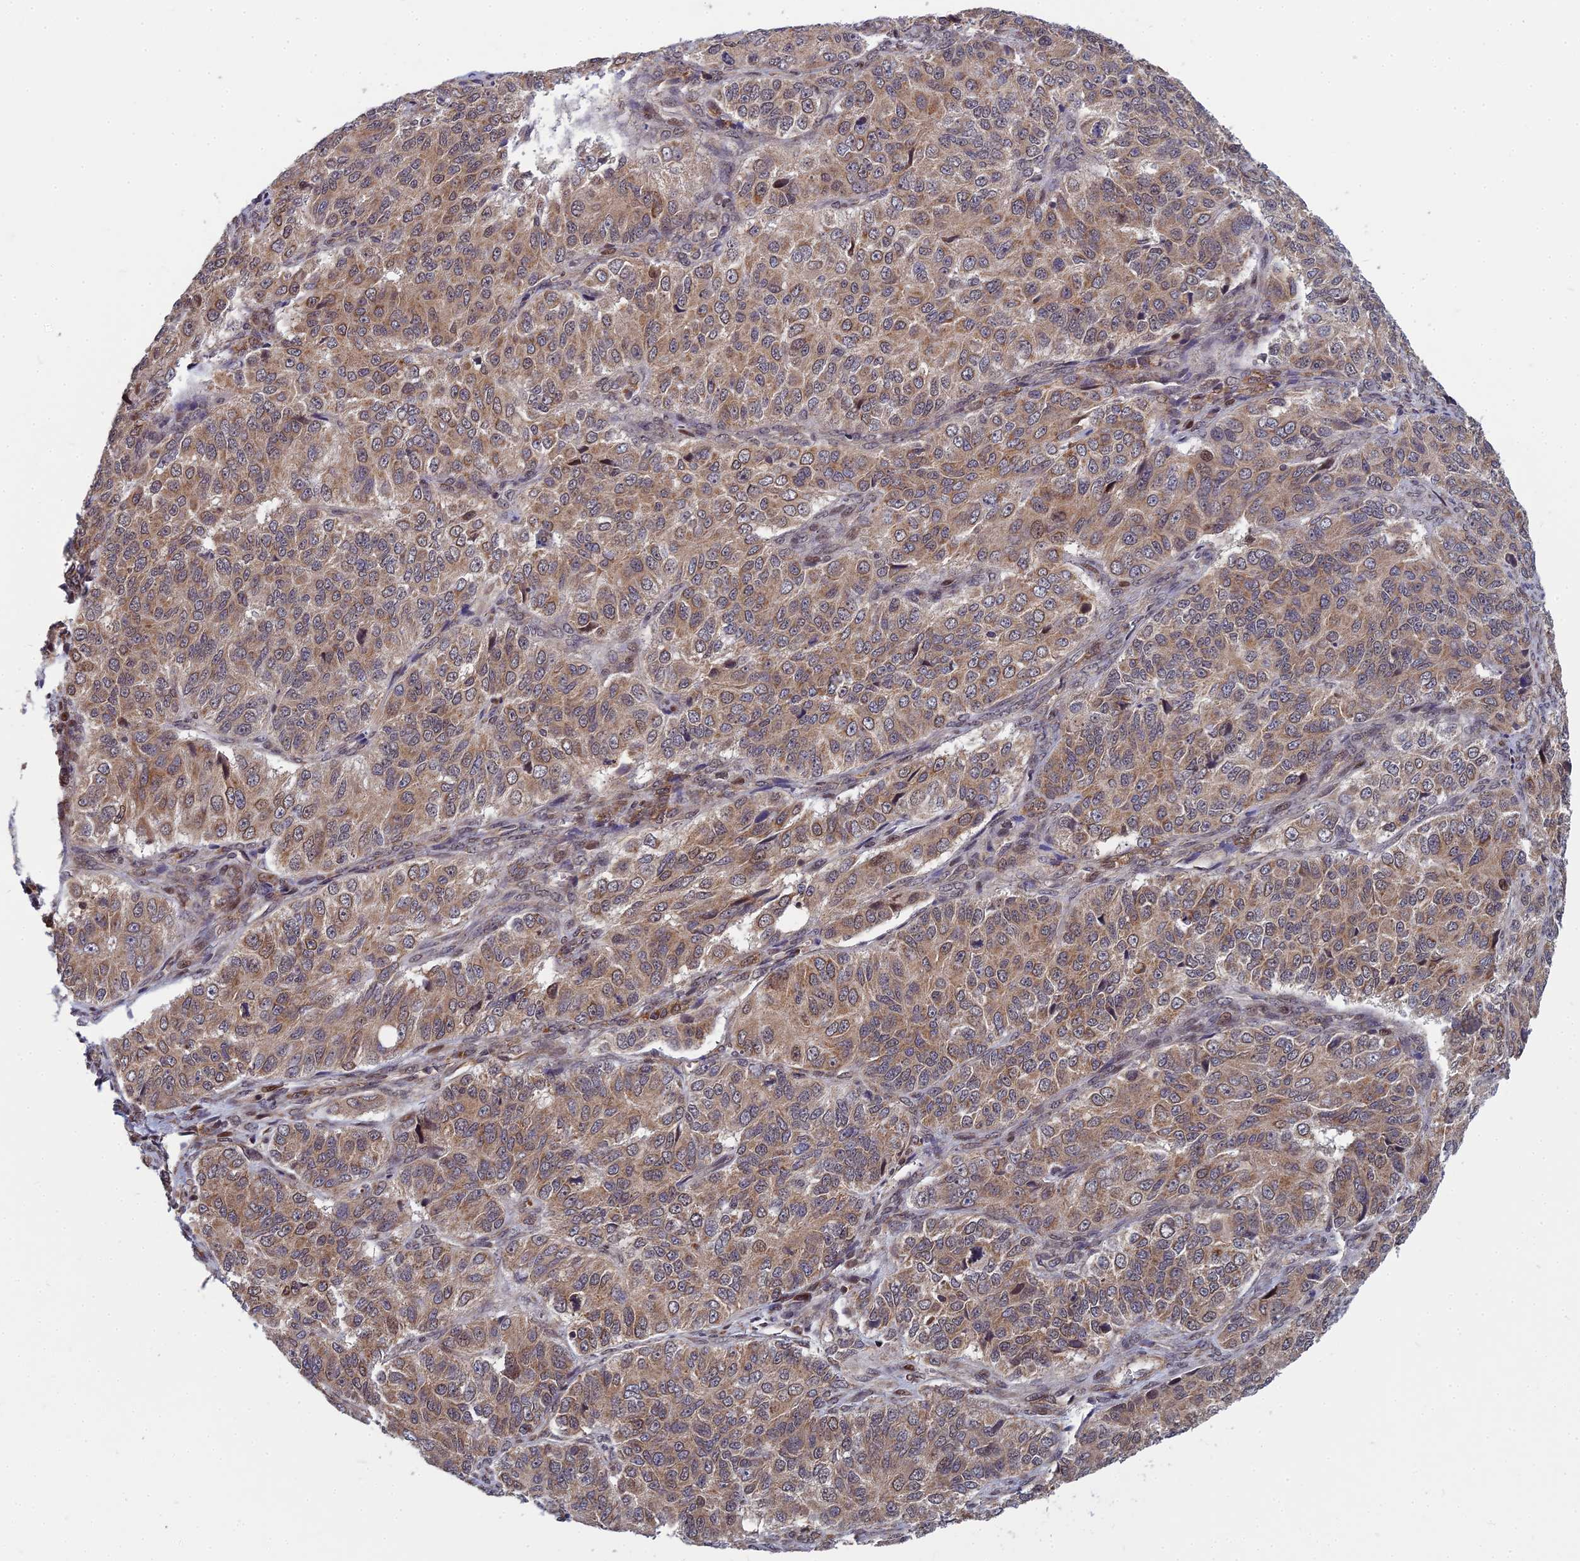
{"staining": {"intensity": "moderate", "quantity": ">75%", "location": "cytoplasmic/membranous"}, "tissue": "ovarian cancer", "cell_type": "Tumor cells", "image_type": "cancer", "snomed": [{"axis": "morphology", "description": "Carcinoma, endometroid"}, {"axis": "topography", "description": "Ovary"}], "caption": "Human ovarian cancer (endometroid carcinoma) stained with a brown dye displays moderate cytoplasmic/membranous positive positivity in approximately >75% of tumor cells.", "gene": "COMMD2", "patient": {"sex": "female", "age": 51}}